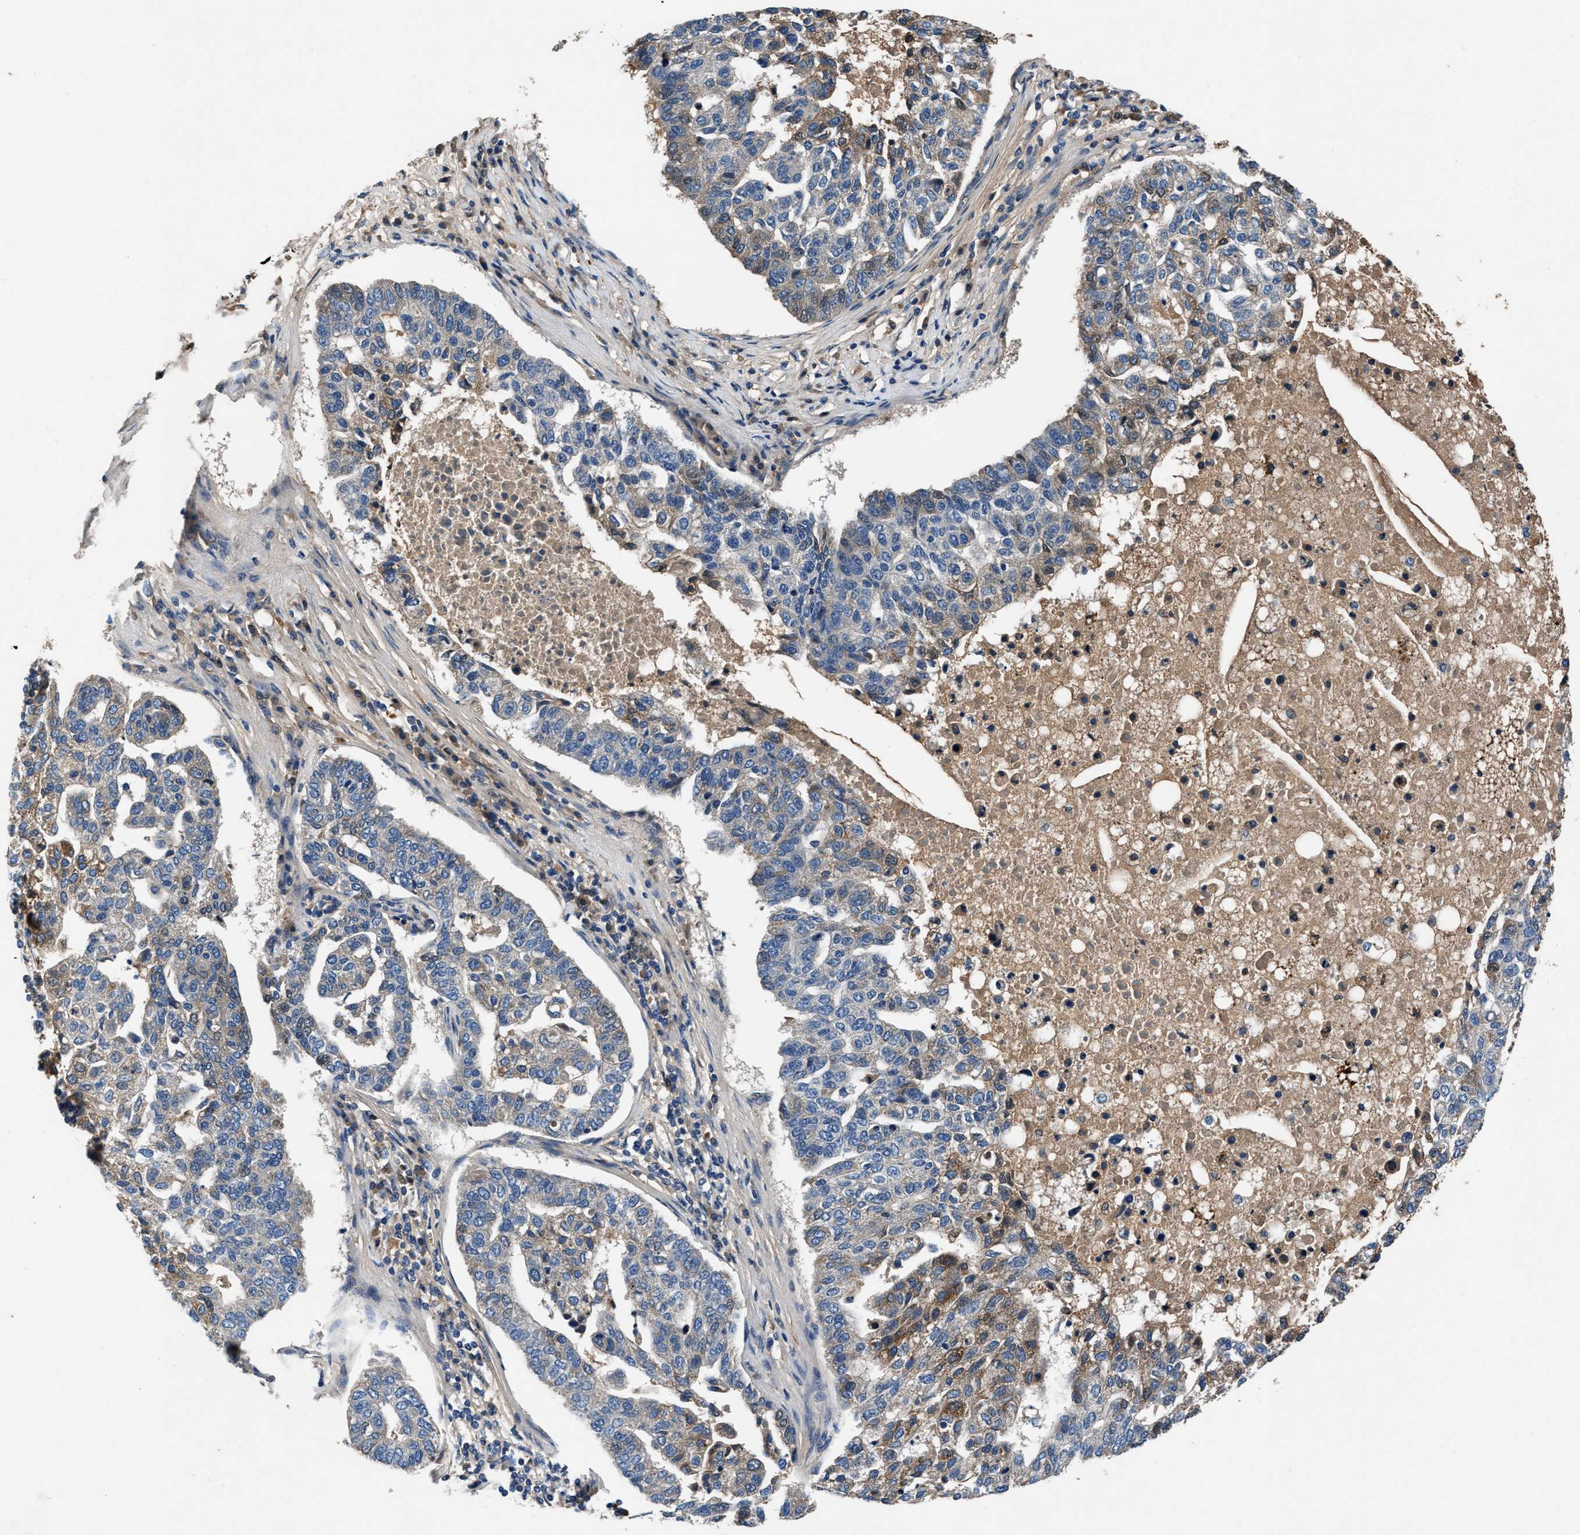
{"staining": {"intensity": "moderate", "quantity": "<25%", "location": "cytoplasmic/membranous"}, "tissue": "pancreatic cancer", "cell_type": "Tumor cells", "image_type": "cancer", "snomed": [{"axis": "morphology", "description": "Adenocarcinoma, NOS"}, {"axis": "topography", "description": "Pancreas"}], "caption": "IHC image of neoplastic tissue: human pancreatic adenocarcinoma stained using immunohistochemistry (IHC) exhibits low levels of moderate protein expression localized specifically in the cytoplasmic/membranous of tumor cells, appearing as a cytoplasmic/membranous brown color.", "gene": "PRXL2C", "patient": {"sex": "female", "age": 61}}